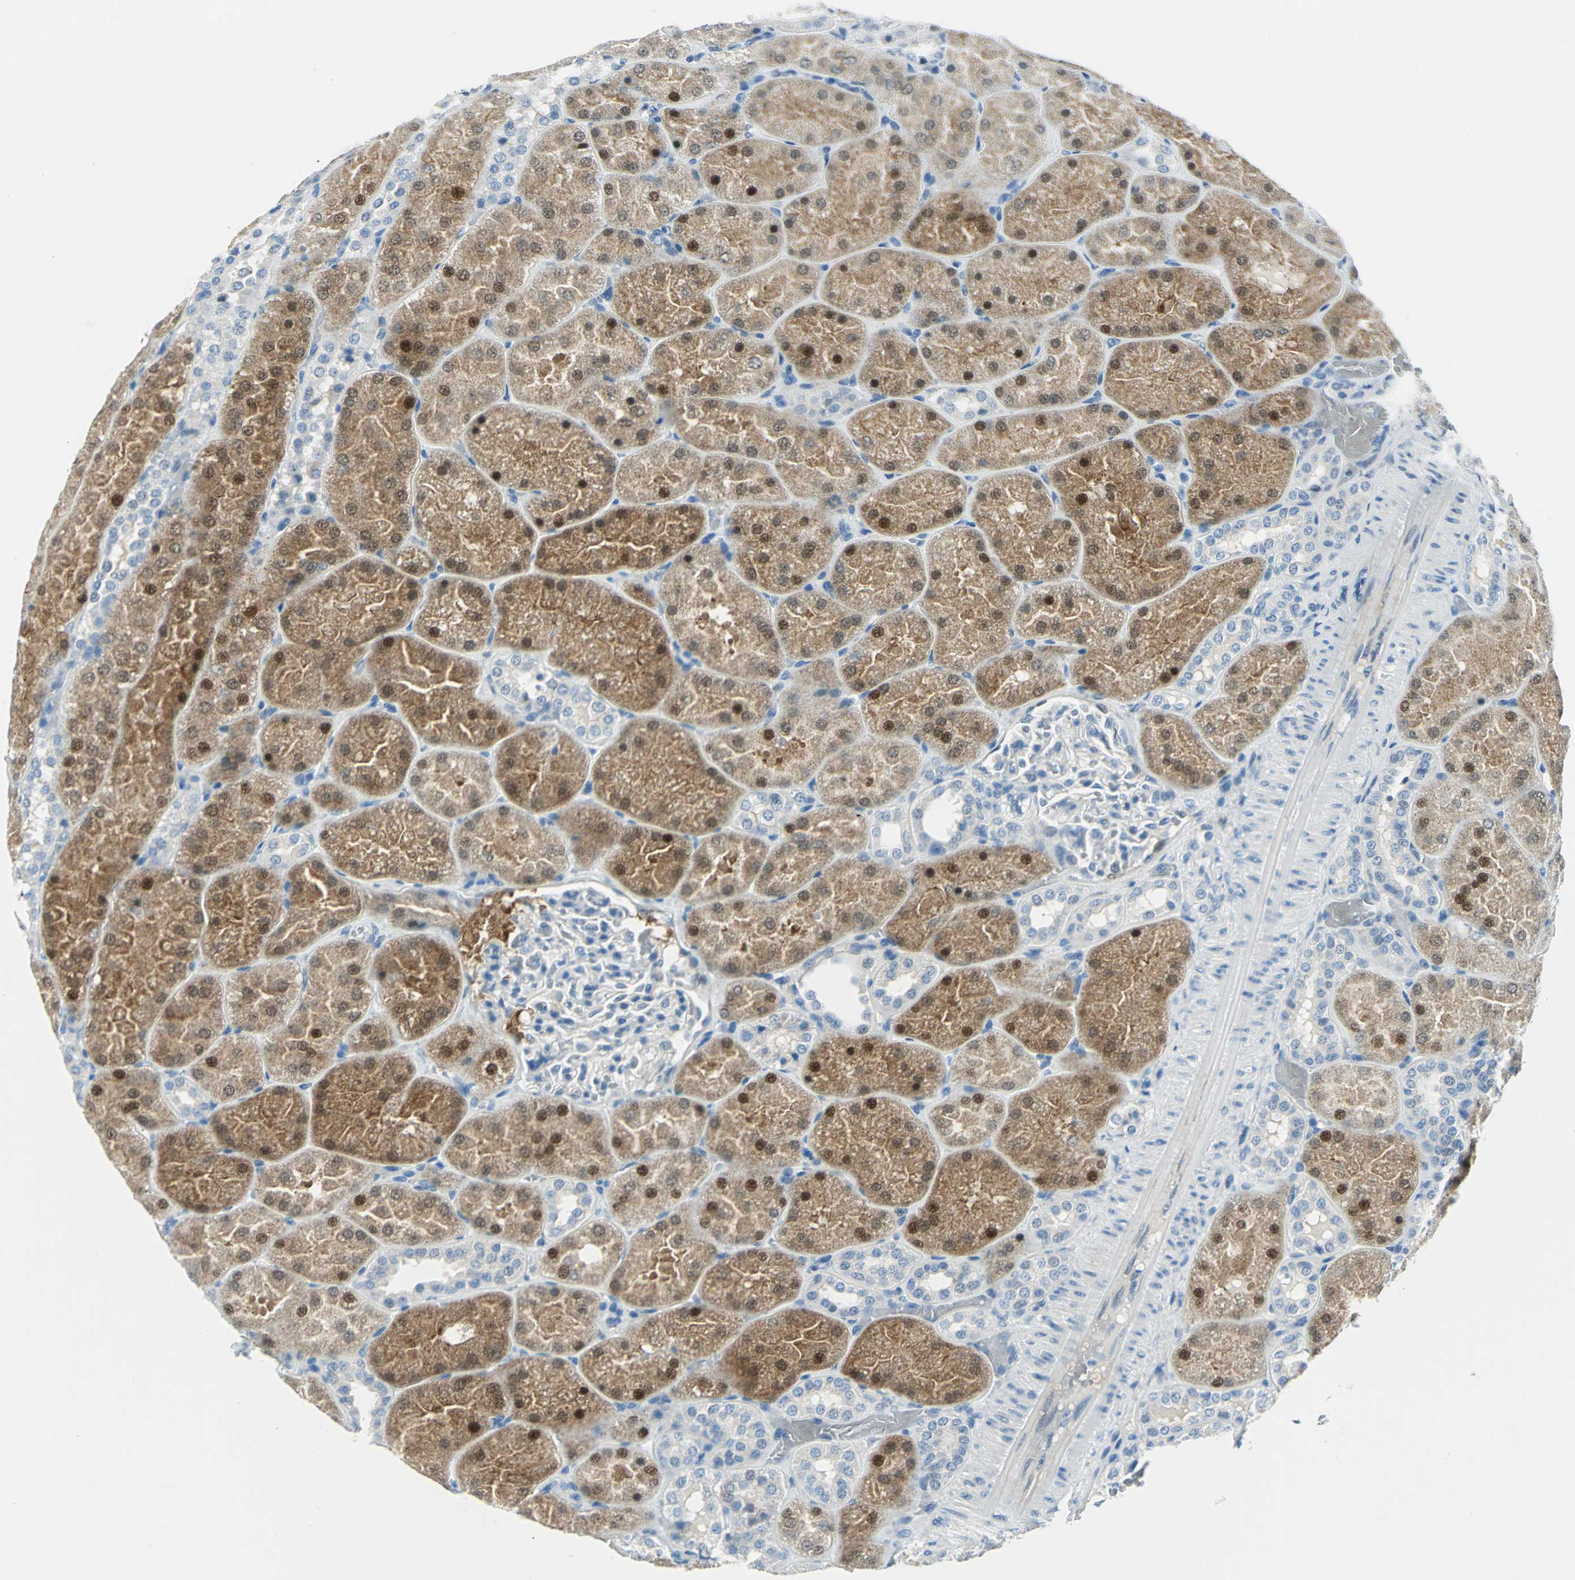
{"staining": {"intensity": "negative", "quantity": "none", "location": "none"}, "tissue": "kidney", "cell_type": "Cells in glomeruli", "image_type": "normal", "snomed": [{"axis": "morphology", "description": "Normal tissue, NOS"}, {"axis": "topography", "description": "Kidney"}], "caption": "Normal kidney was stained to show a protein in brown. There is no significant staining in cells in glomeruli.", "gene": "AKR1A1", "patient": {"sex": "male", "age": 28}}